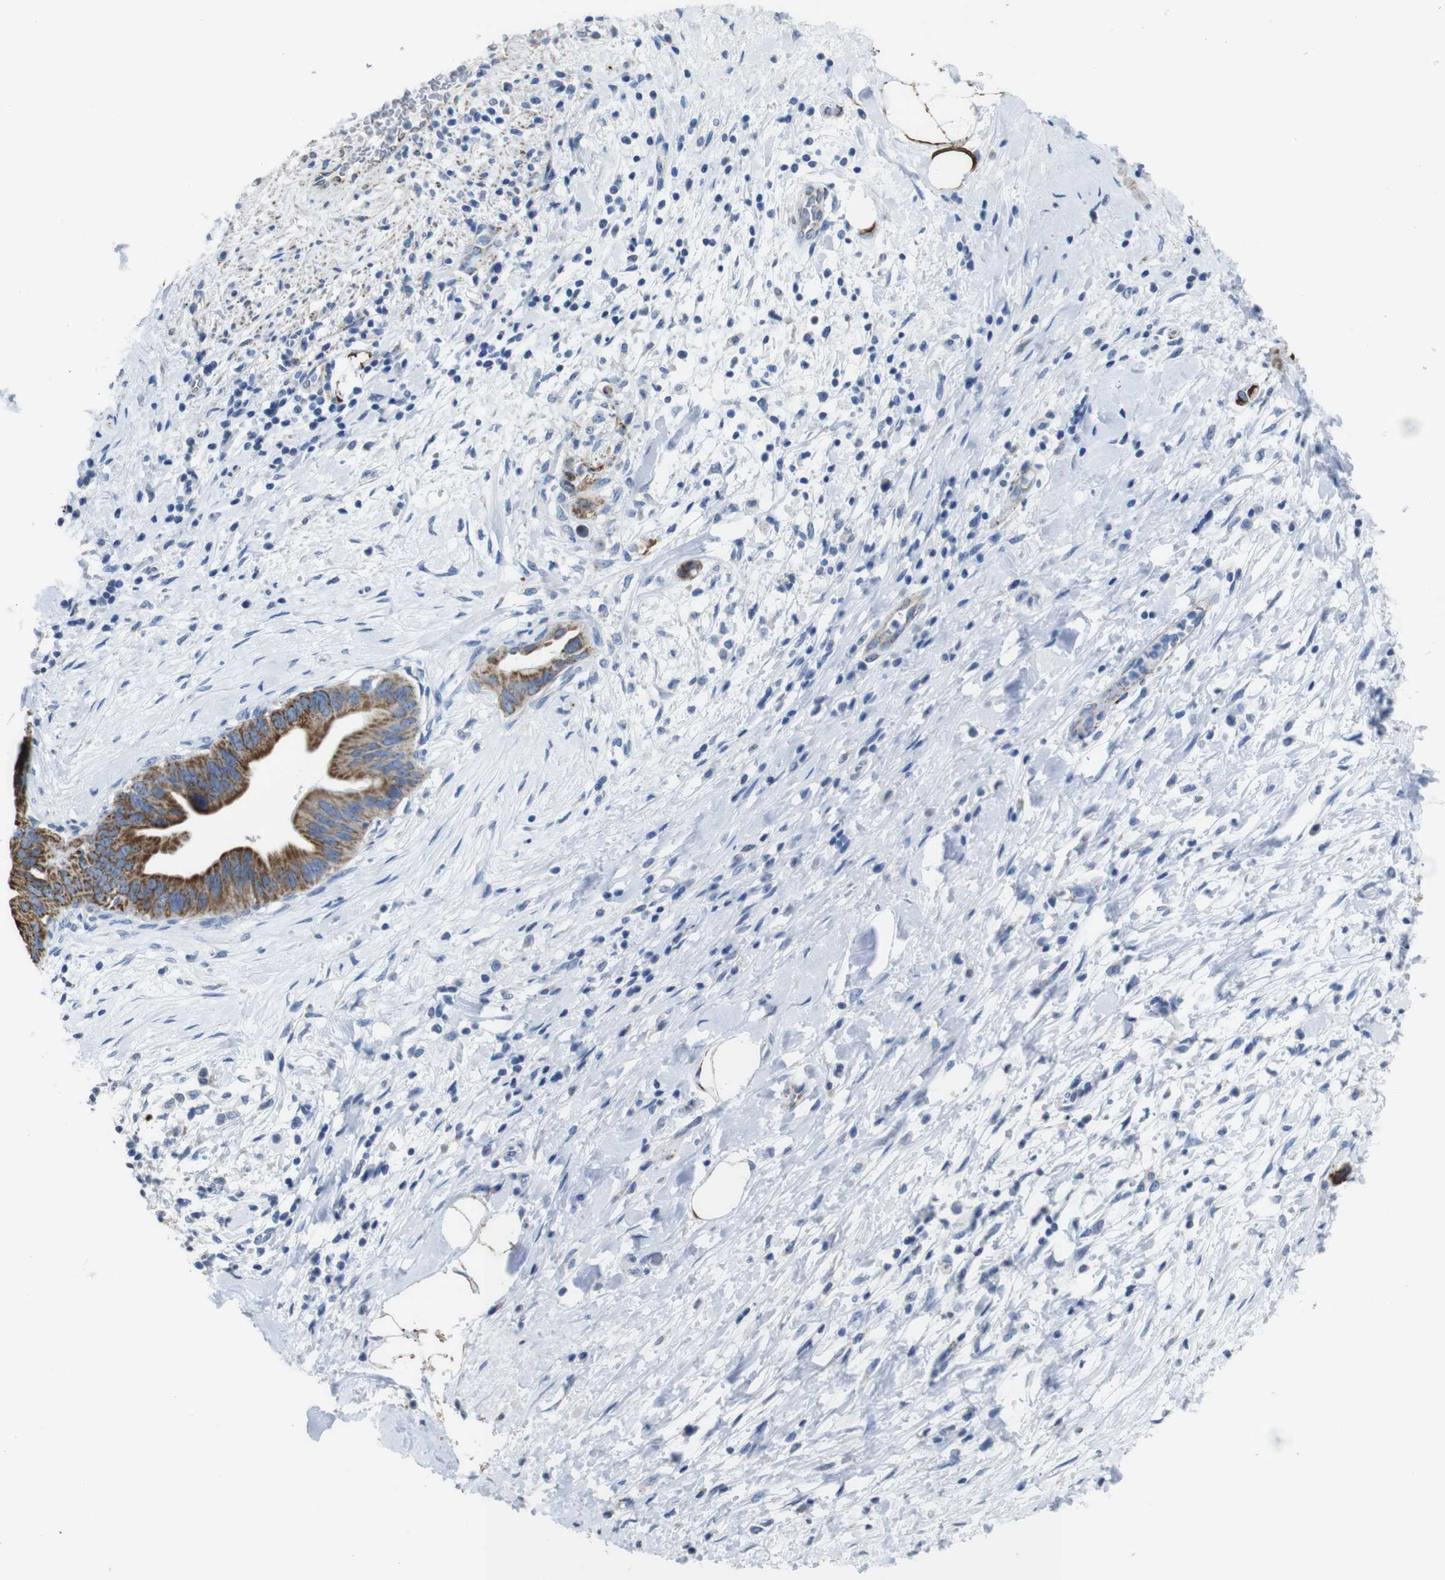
{"staining": {"intensity": "moderate", "quantity": ">75%", "location": "cytoplasmic/membranous"}, "tissue": "pancreatic cancer", "cell_type": "Tumor cells", "image_type": "cancer", "snomed": [{"axis": "morphology", "description": "Adenocarcinoma, NOS"}, {"axis": "topography", "description": "Pancreas"}], "caption": "The image shows immunohistochemical staining of pancreatic cancer. There is moderate cytoplasmic/membranous expression is present in about >75% of tumor cells.", "gene": "MAOA", "patient": {"sex": "male", "age": 55}}